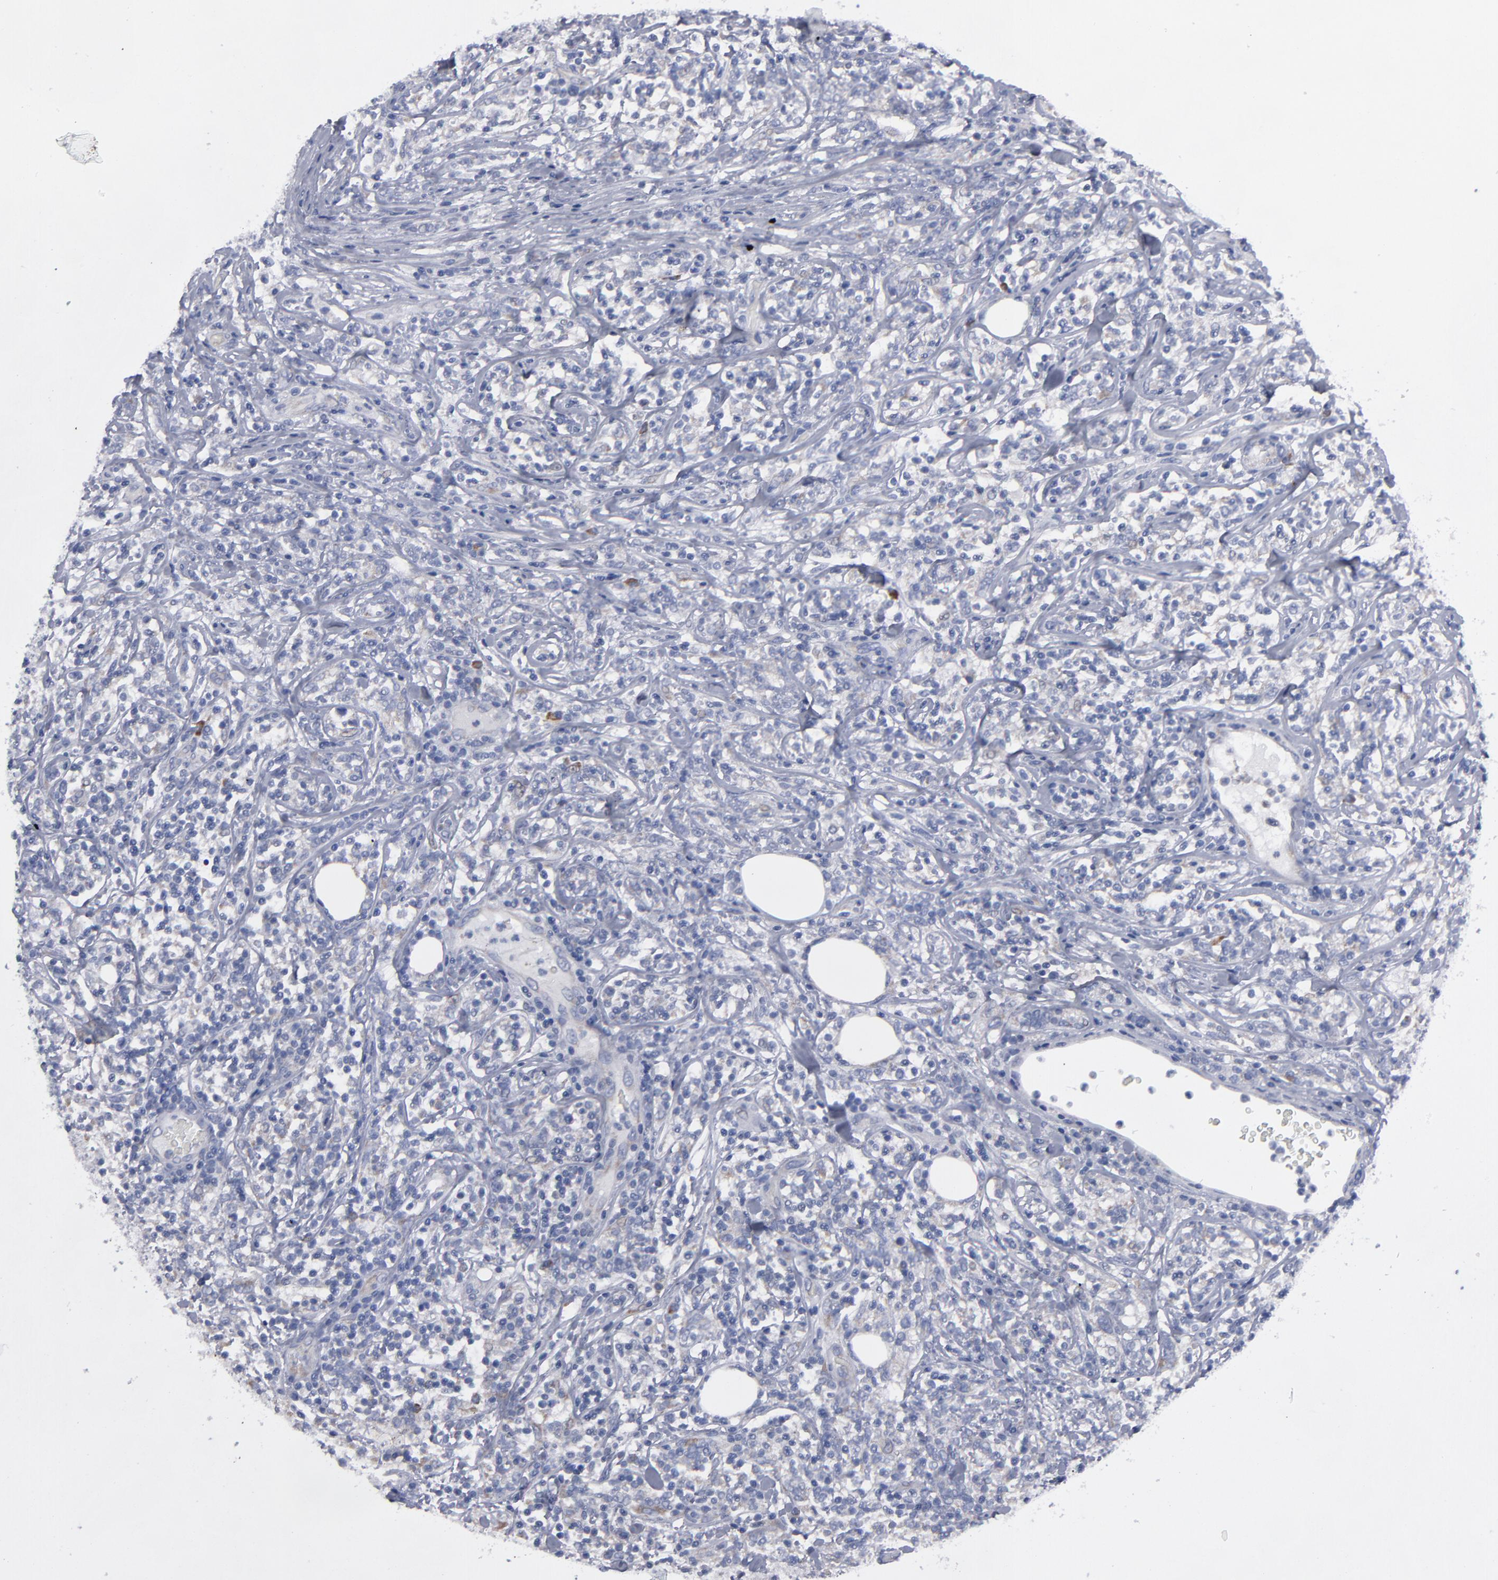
{"staining": {"intensity": "moderate", "quantity": "<25%", "location": "cytoplasmic/membranous"}, "tissue": "lymphoma", "cell_type": "Tumor cells", "image_type": "cancer", "snomed": [{"axis": "morphology", "description": "Malignant lymphoma, non-Hodgkin's type, High grade"}, {"axis": "topography", "description": "Lymph node"}], "caption": "Immunohistochemical staining of human malignant lymphoma, non-Hodgkin's type (high-grade) shows moderate cytoplasmic/membranous protein positivity in approximately <25% of tumor cells. The staining is performed using DAB (3,3'-diaminobenzidine) brown chromogen to label protein expression. The nuclei are counter-stained blue using hematoxylin.", "gene": "CCDC80", "patient": {"sex": "female", "age": 84}}